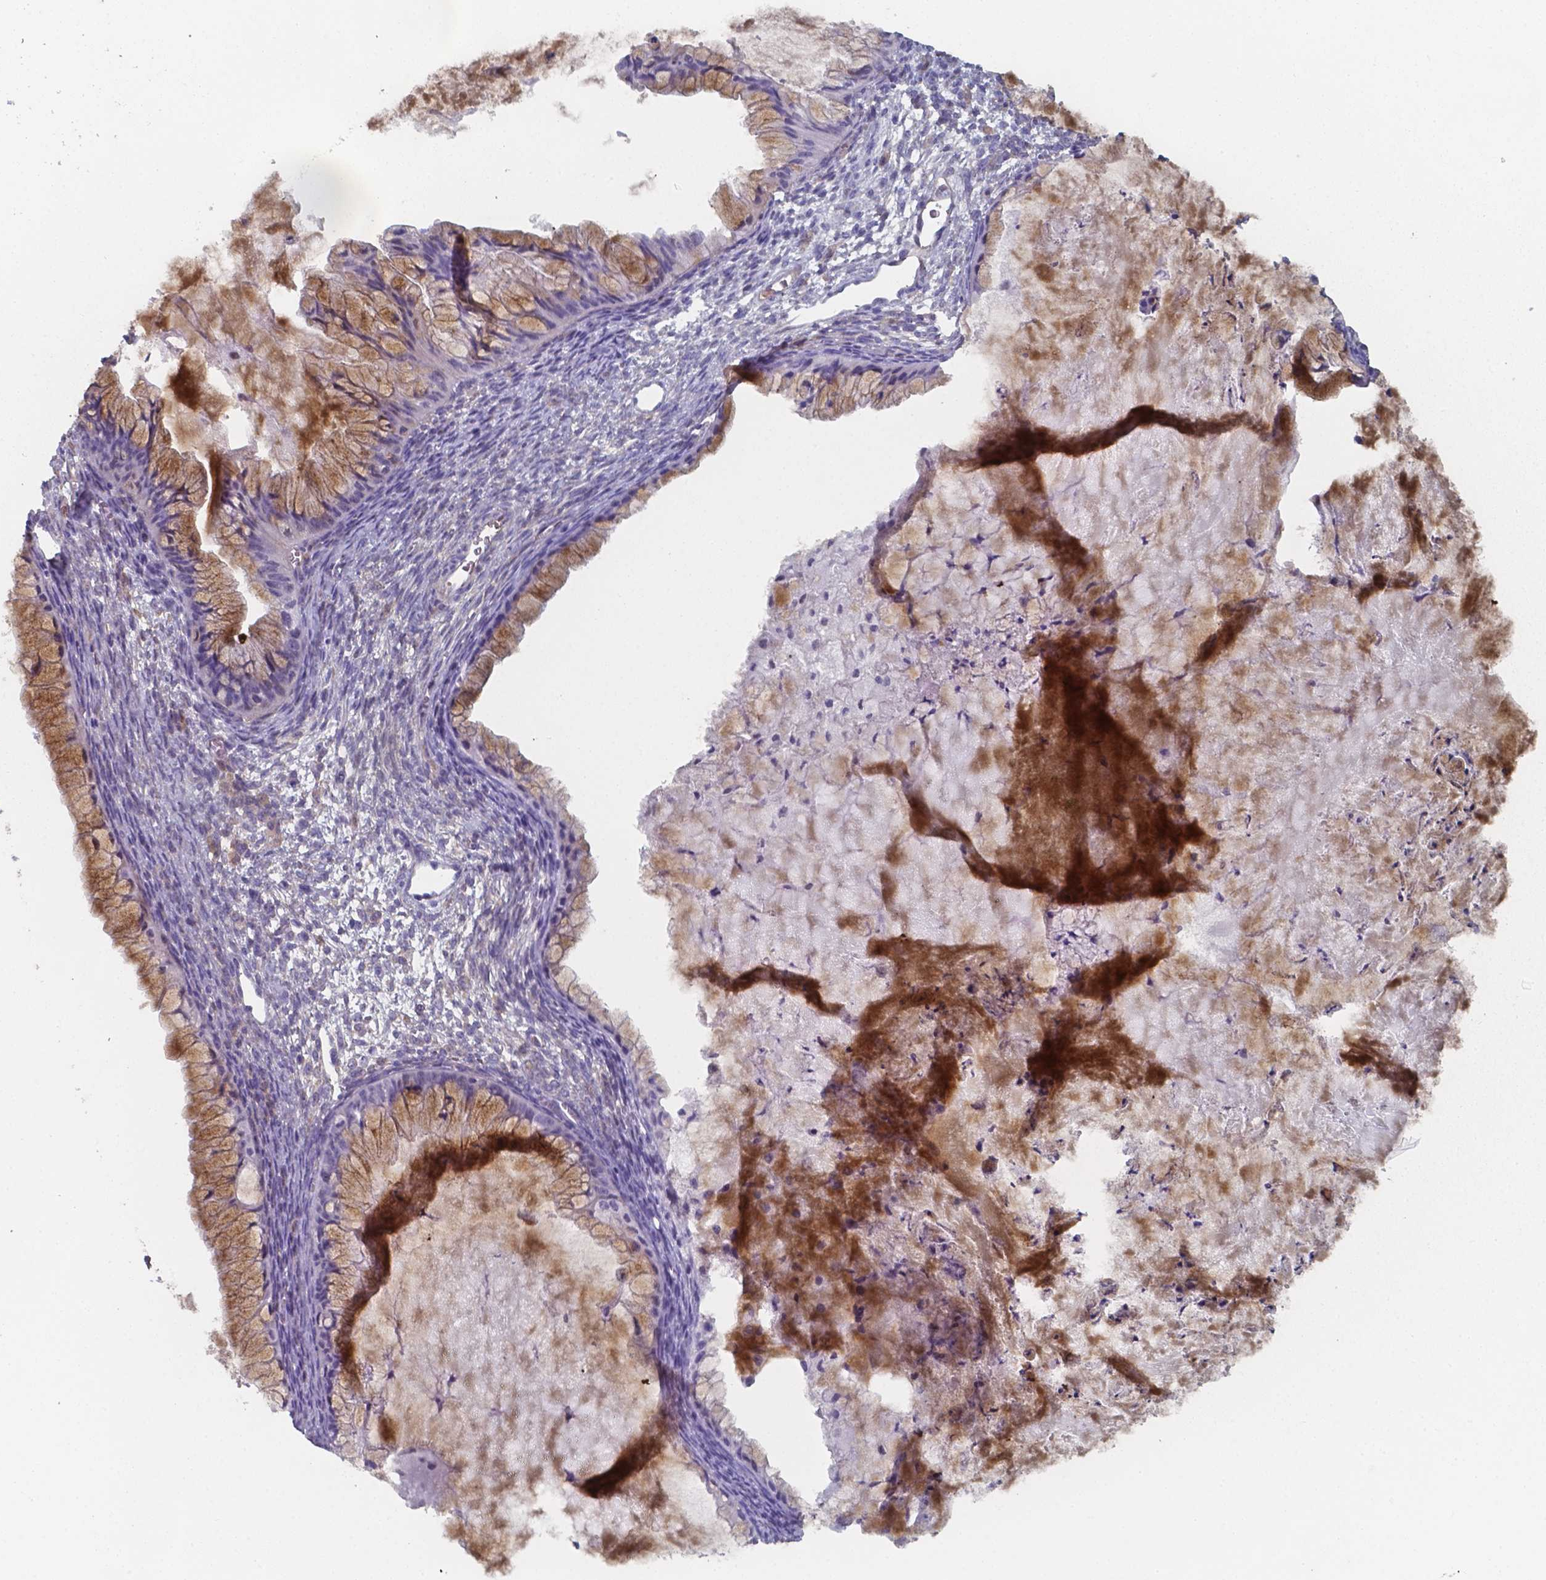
{"staining": {"intensity": "moderate", "quantity": "<25%", "location": "cytoplasmic/membranous"}, "tissue": "ovarian cancer", "cell_type": "Tumor cells", "image_type": "cancer", "snomed": [{"axis": "morphology", "description": "Cystadenocarcinoma, mucinous, NOS"}, {"axis": "topography", "description": "Ovary"}], "caption": "Ovarian cancer (mucinous cystadenocarcinoma) stained with a brown dye displays moderate cytoplasmic/membranous positive staining in about <25% of tumor cells.", "gene": "BTBD17", "patient": {"sex": "female", "age": 72}}